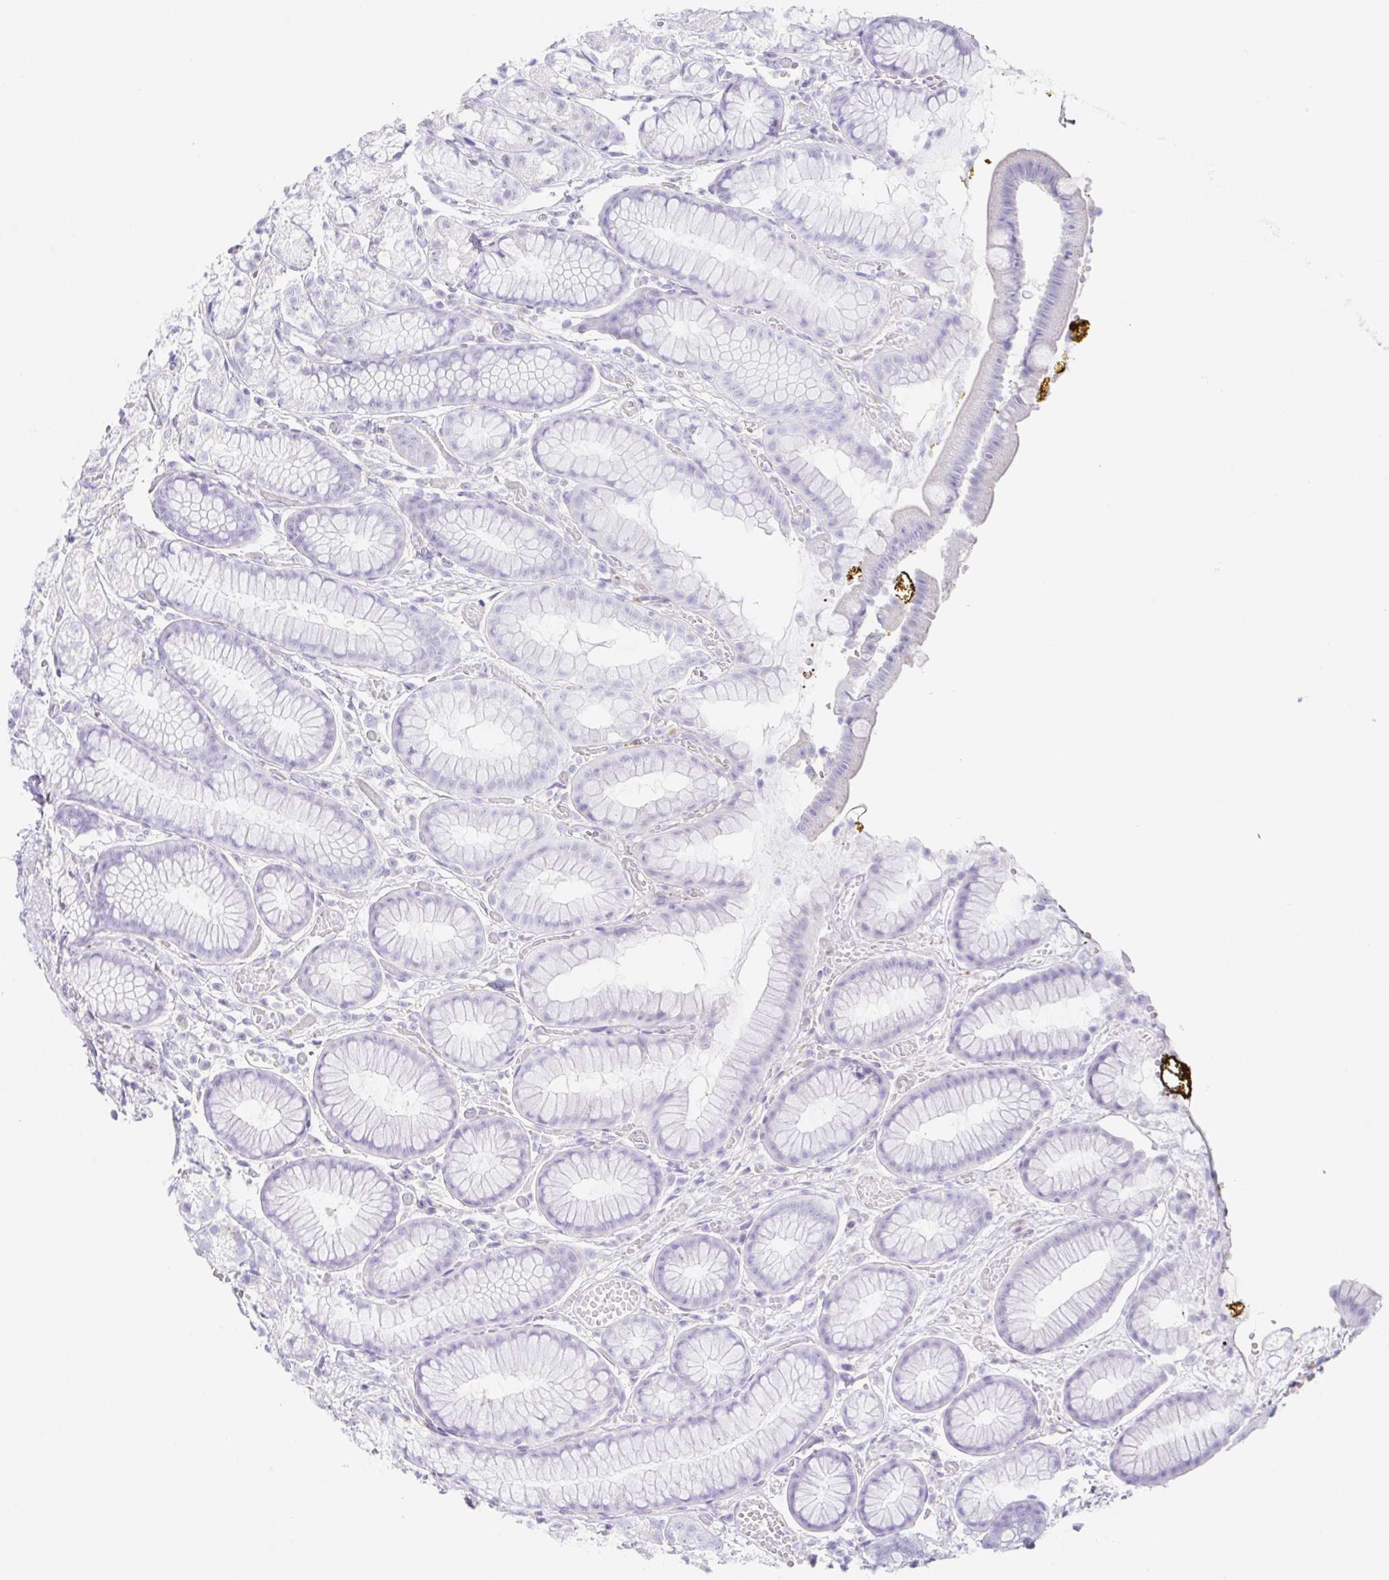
{"staining": {"intensity": "negative", "quantity": "none", "location": "none"}, "tissue": "stomach", "cell_type": "Glandular cells", "image_type": "normal", "snomed": [{"axis": "morphology", "description": "Normal tissue, NOS"}, {"axis": "topography", "description": "Smooth muscle"}, {"axis": "topography", "description": "Stomach"}], "caption": "This is a micrograph of immunohistochemistry (IHC) staining of normal stomach, which shows no expression in glandular cells.", "gene": "DKK4", "patient": {"sex": "male", "age": 70}}